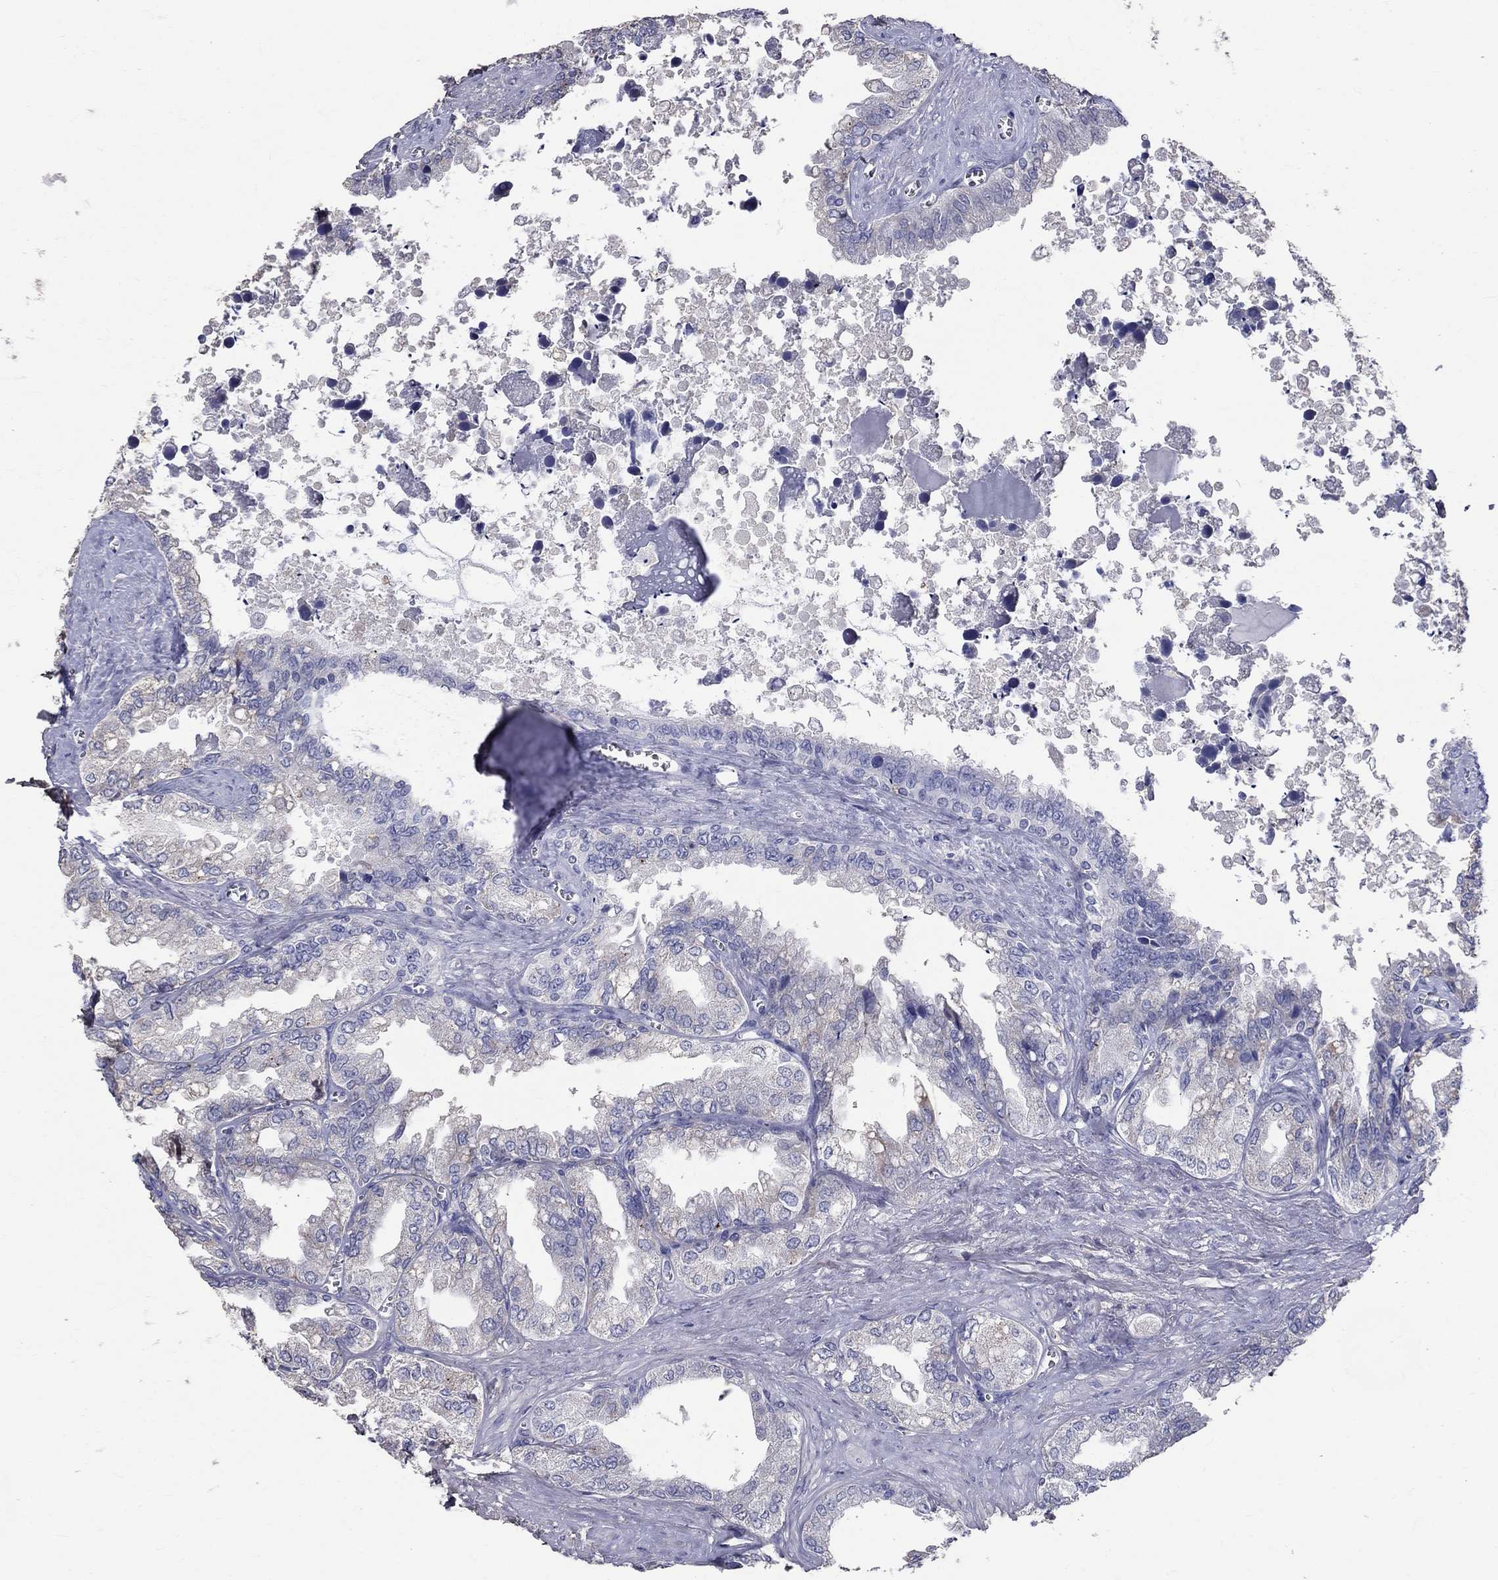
{"staining": {"intensity": "negative", "quantity": "none", "location": "none"}, "tissue": "seminal vesicle", "cell_type": "Glandular cells", "image_type": "normal", "snomed": [{"axis": "morphology", "description": "Normal tissue, NOS"}, {"axis": "topography", "description": "Seminal veicle"}], "caption": "DAB immunohistochemical staining of benign seminal vesicle shows no significant positivity in glandular cells.", "gene": "ANXA10", "patient": {"sex": "male", "age": 67}}